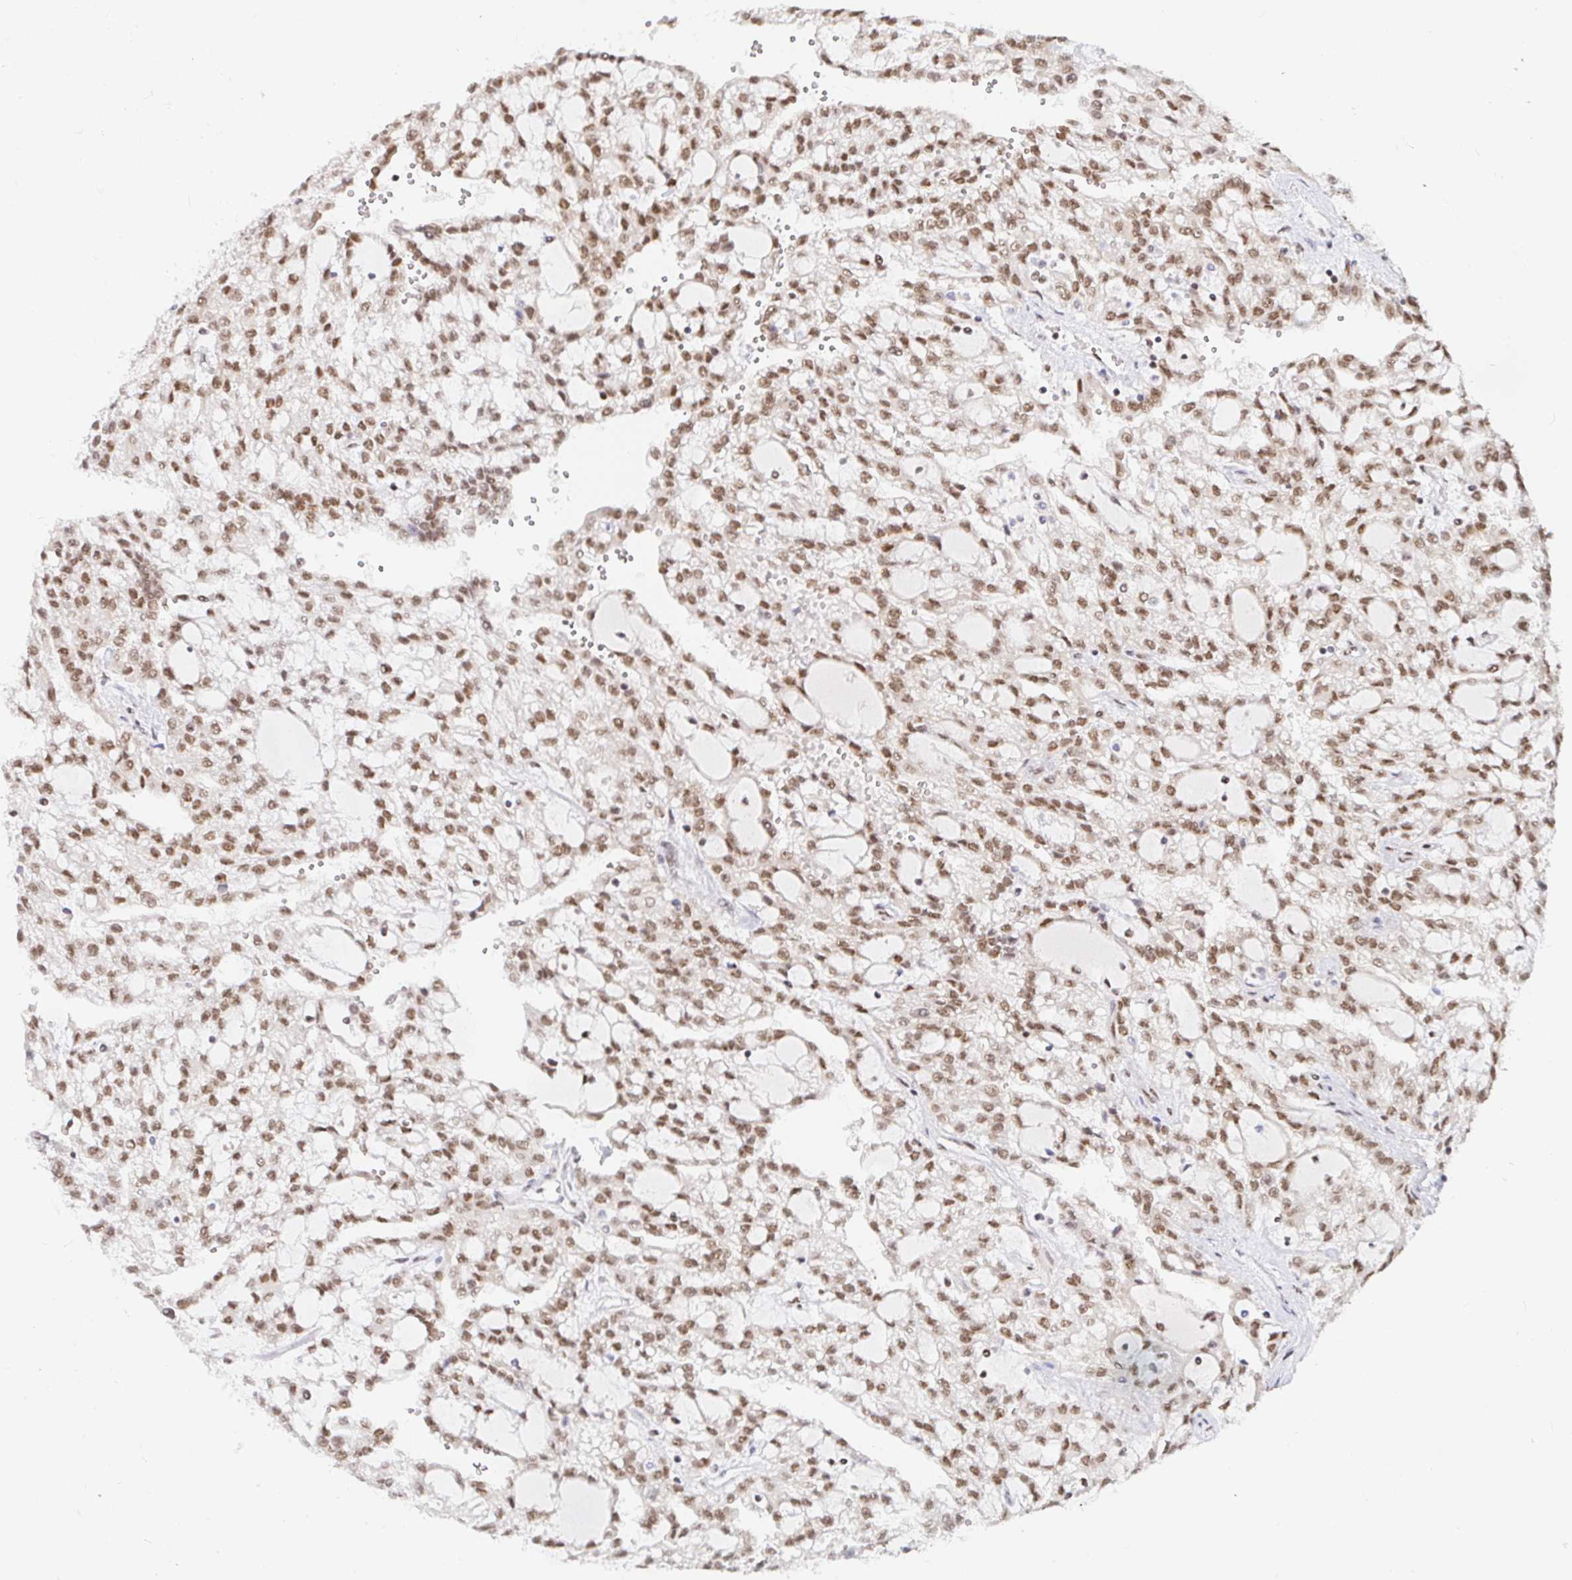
{"staining": {"intensity": "moderate", "quantity": ">75%", "location": "nuclear"}, "tissue": "renal cancer", "cell_type": "Tumor cells", "image_type": "cancer", "snomed": [{"axis": "morphology", "description": "Adenocarcinoma, NOS"}, {"axis": "topography", "description": "Kidney"}], "caption": "A micrograph of human renal cancer stained for a protein displays moderate nuclear brown staining in tumor cells.", "gene": "RBMX", "patient": {"sex": "male", "age": 63}}